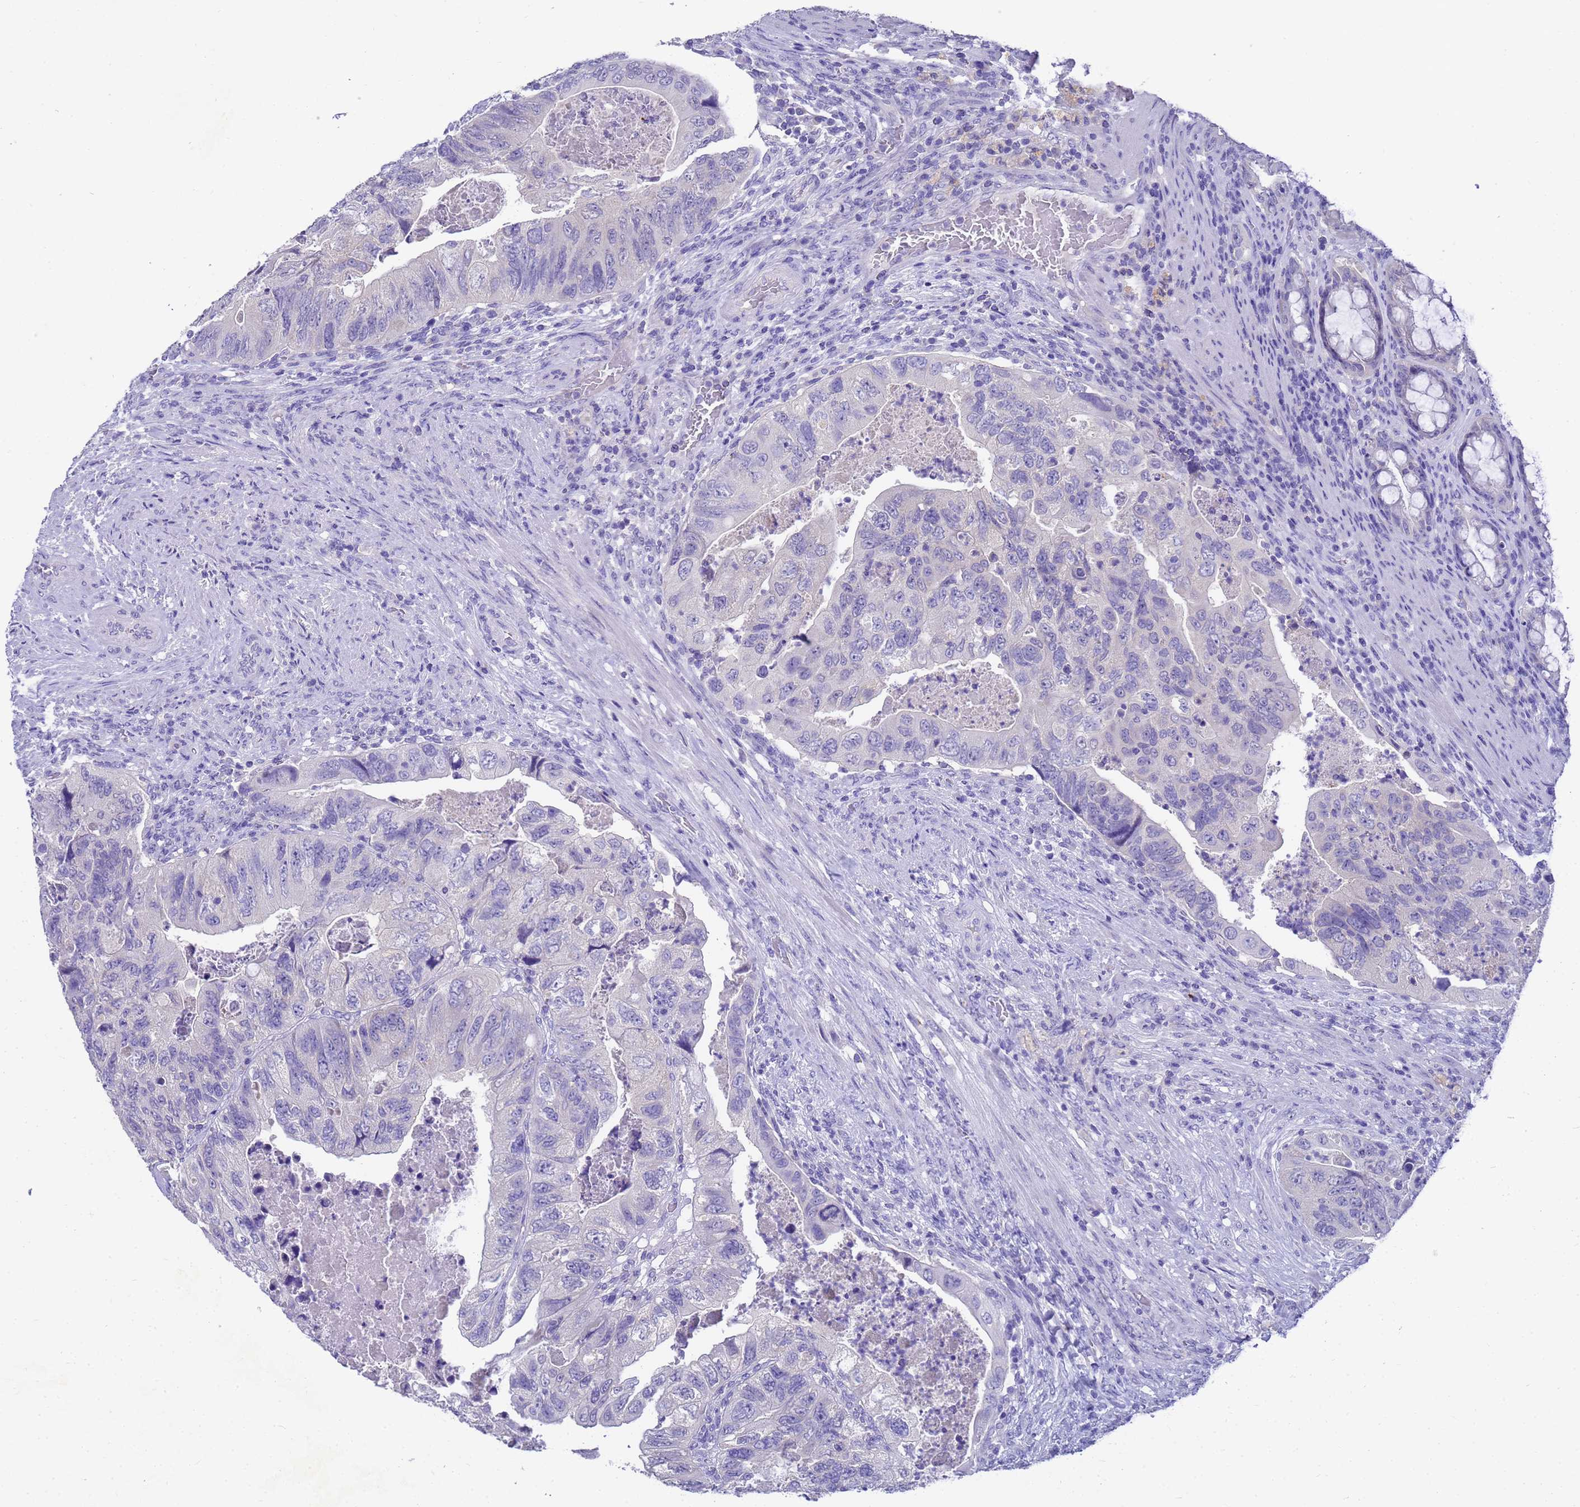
{"staining": {"intensity": "negative", "quantity": "none", "location": "none"}, "tissue": "colorectal cancer", "cell_type": "Tumor cells", "image_type": "cancer", "snomed": [{"axis": "morphology", "description": "Adenocarcinoma, NOS"}, {"axis": "topography", "description": "Rectum"}], "caption": "Immunohistochemical staining of human adenocarcinoma (colorectal) displays no significant positivity in tumor cells. (DAB (3,3'-diaminobenzidine) immunohistochemistry, high magnification).", "gene": "MS4A13", "patient": {"sex": "male", "age": 63}}